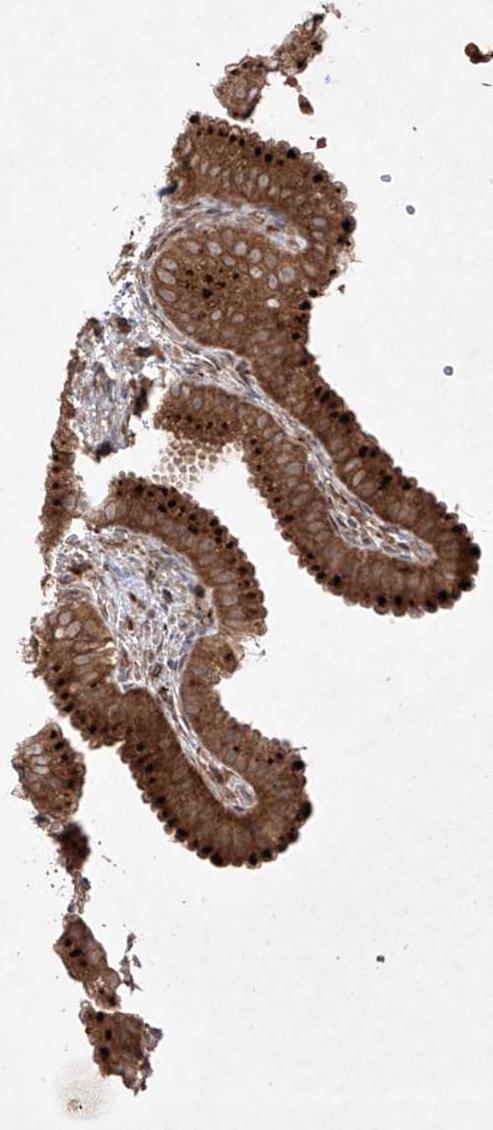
{"staining": {"intensity": "strong", "quantity": ">75%", "location": "cytoplasmic/membranous"}, "tissue": "gallbladder", "cell_type": "Glandular cells", "image_type": "normal", "snomed": [{"axis": "morphology", "description": "Normal tissue, NOS"}, {"axis": "topography", "description": "Gallbladder"}], "caption": "Immunohistochemistry (IHC) micrograph of benign gallbladder: human gallbladder stained using IHC demonstrates high levels of strong protein expression localized specifically in the cytoplasmic/membranous of glandular cells, appearing as a cytoplasmic/membranous brown color.", "gene": "YKT6", "patient": {"sex": "female", "age": 30}}